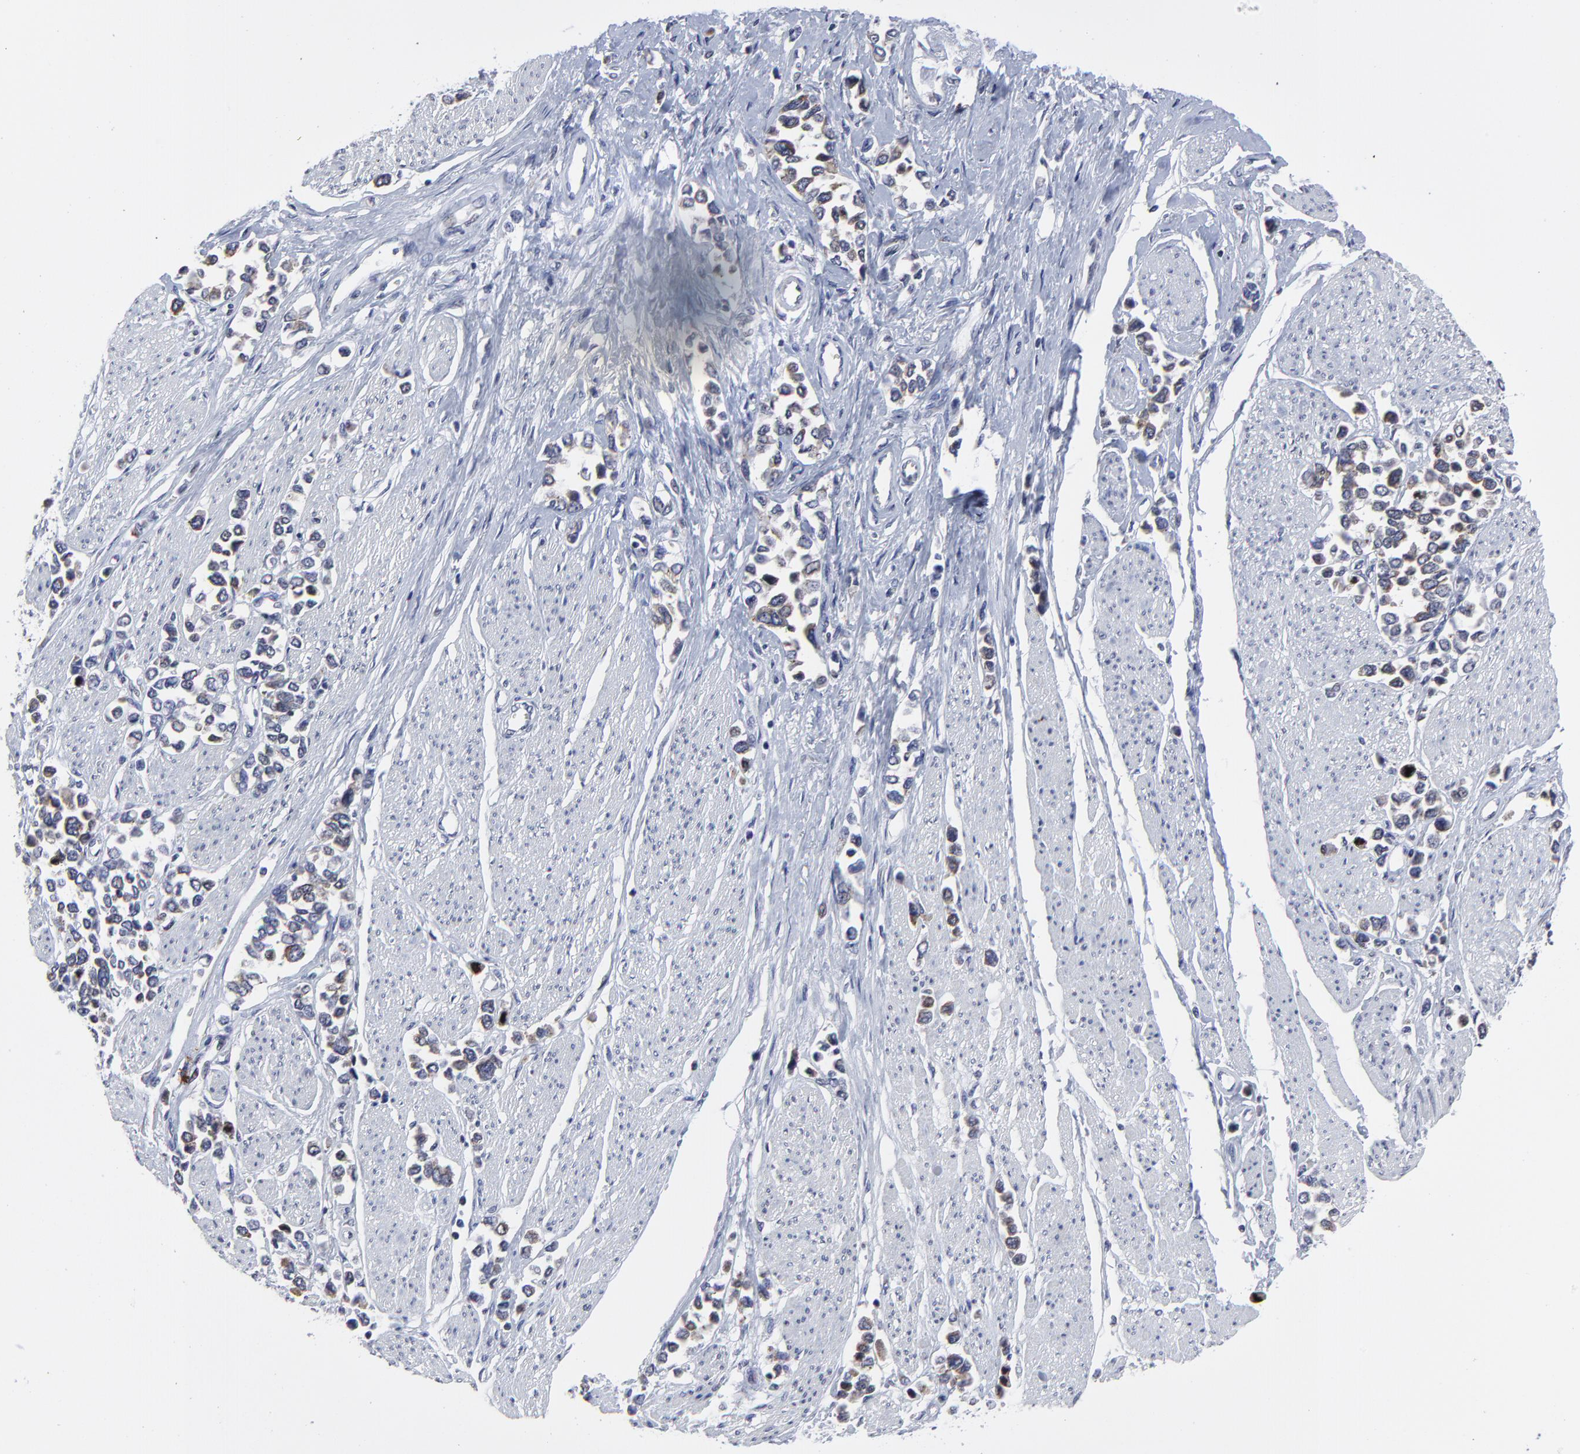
{"staining": {"intensity": "weak", "quantity": "<25%", "location": "cytoplasmic/membranous"}, "tissue": "stomach cancer", "cell_type": "Tumor cells", "image_type": "cancer", "snomed": [{"axis": "morphology", "description": "Adenocarcinoma, NOS"}, {"axis": "topography", "description": "Stomach, upper"}], "caption": "Tumor cells show no significant staining in stomach cancer.", "gene": "NCAPH", "patient": {"sex": "male", "age": 76}}